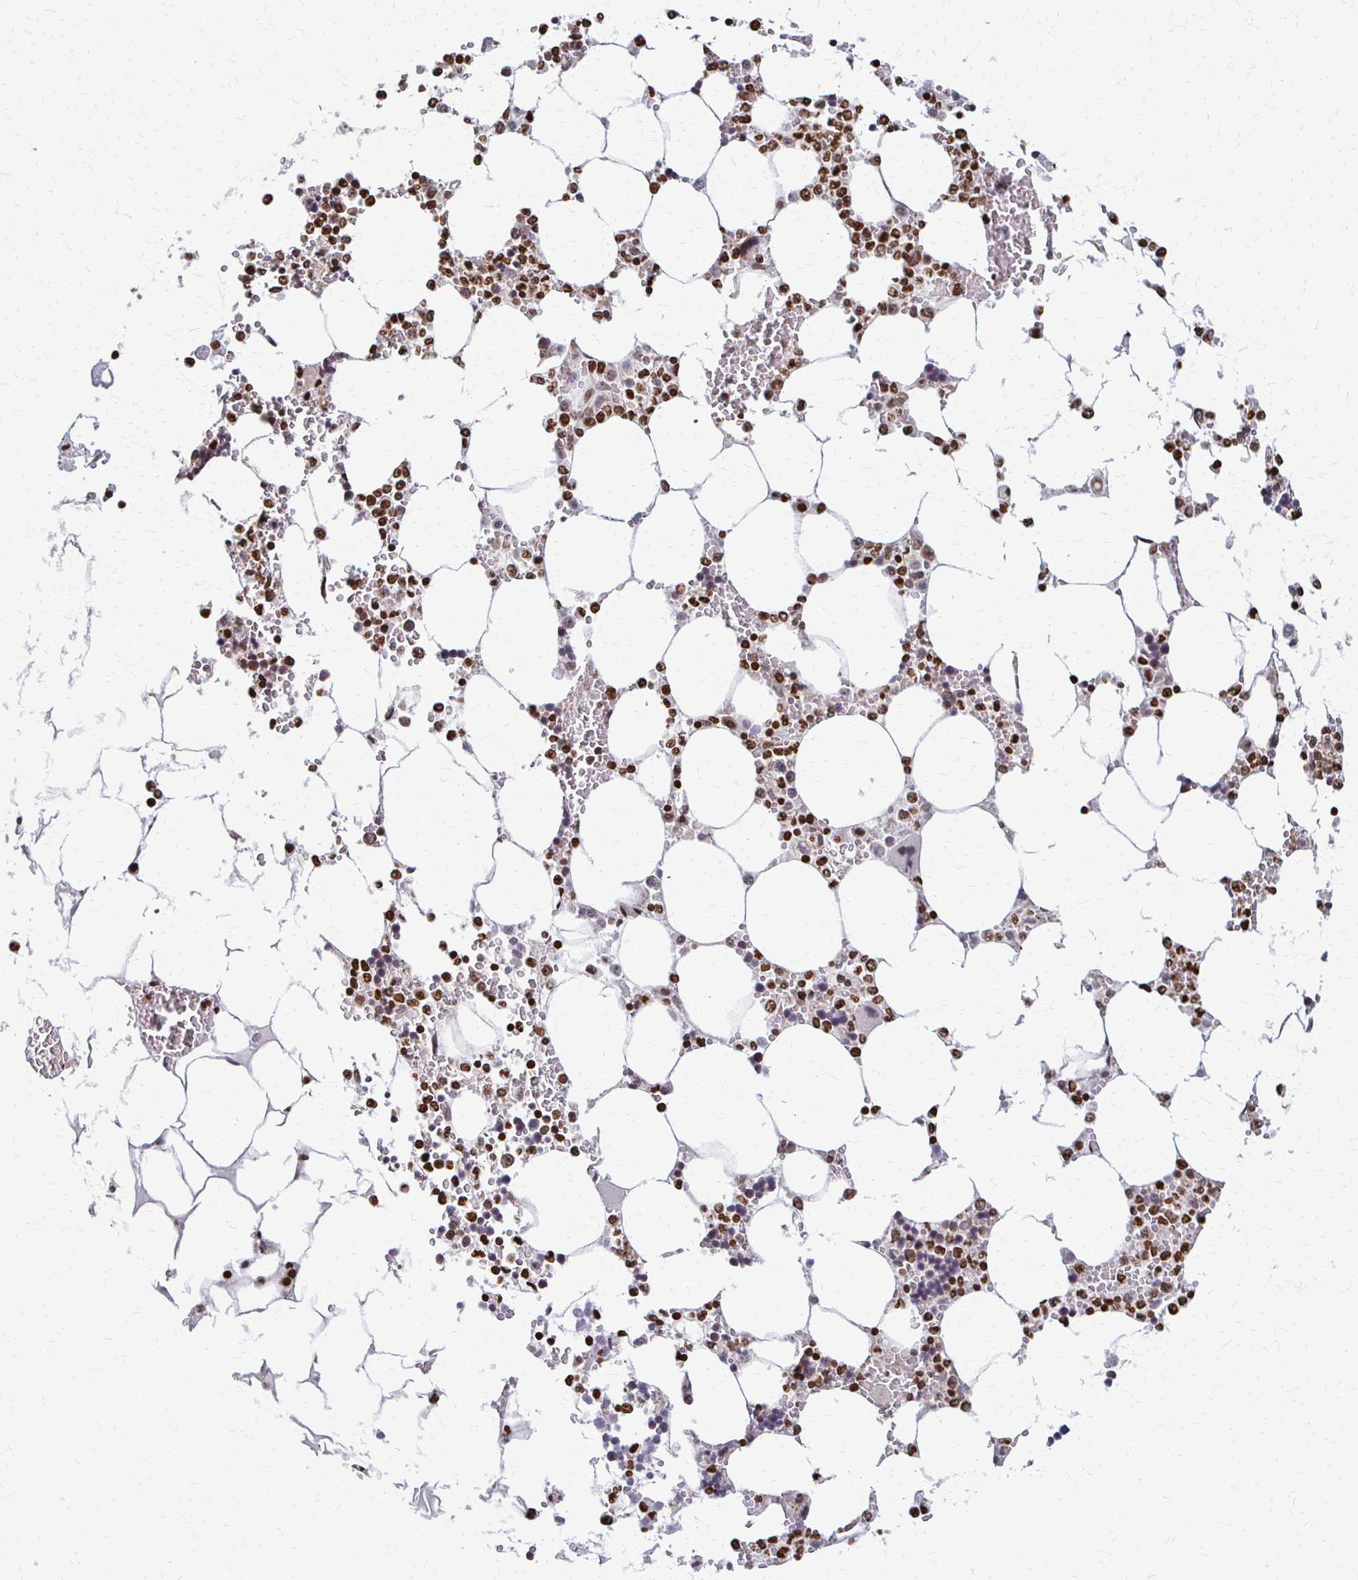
{"staining": {"intensity": "strong", "quantity": "25%-75%", "location": "nuclear"}, "tissue": "bone marrow", "cell_type": "Hematopoietic cells", "image_type": "normal", "snomed": [{"axis": "morphology", "description": "Normal tissue, NOS"}, {"axis": "topography", "description": "Bone marrow"}], "caption": "Strong nuclear staining is identified in about 25%-75% of hematopoietic cells in benign bone marrow. The staining is performed using DAB brown chromogen to label protein expression. The nuclei are counter-stained blue using hematoxylin.", "gene": "HOXA9", "patient": {"sex": "male", "age": 64}}